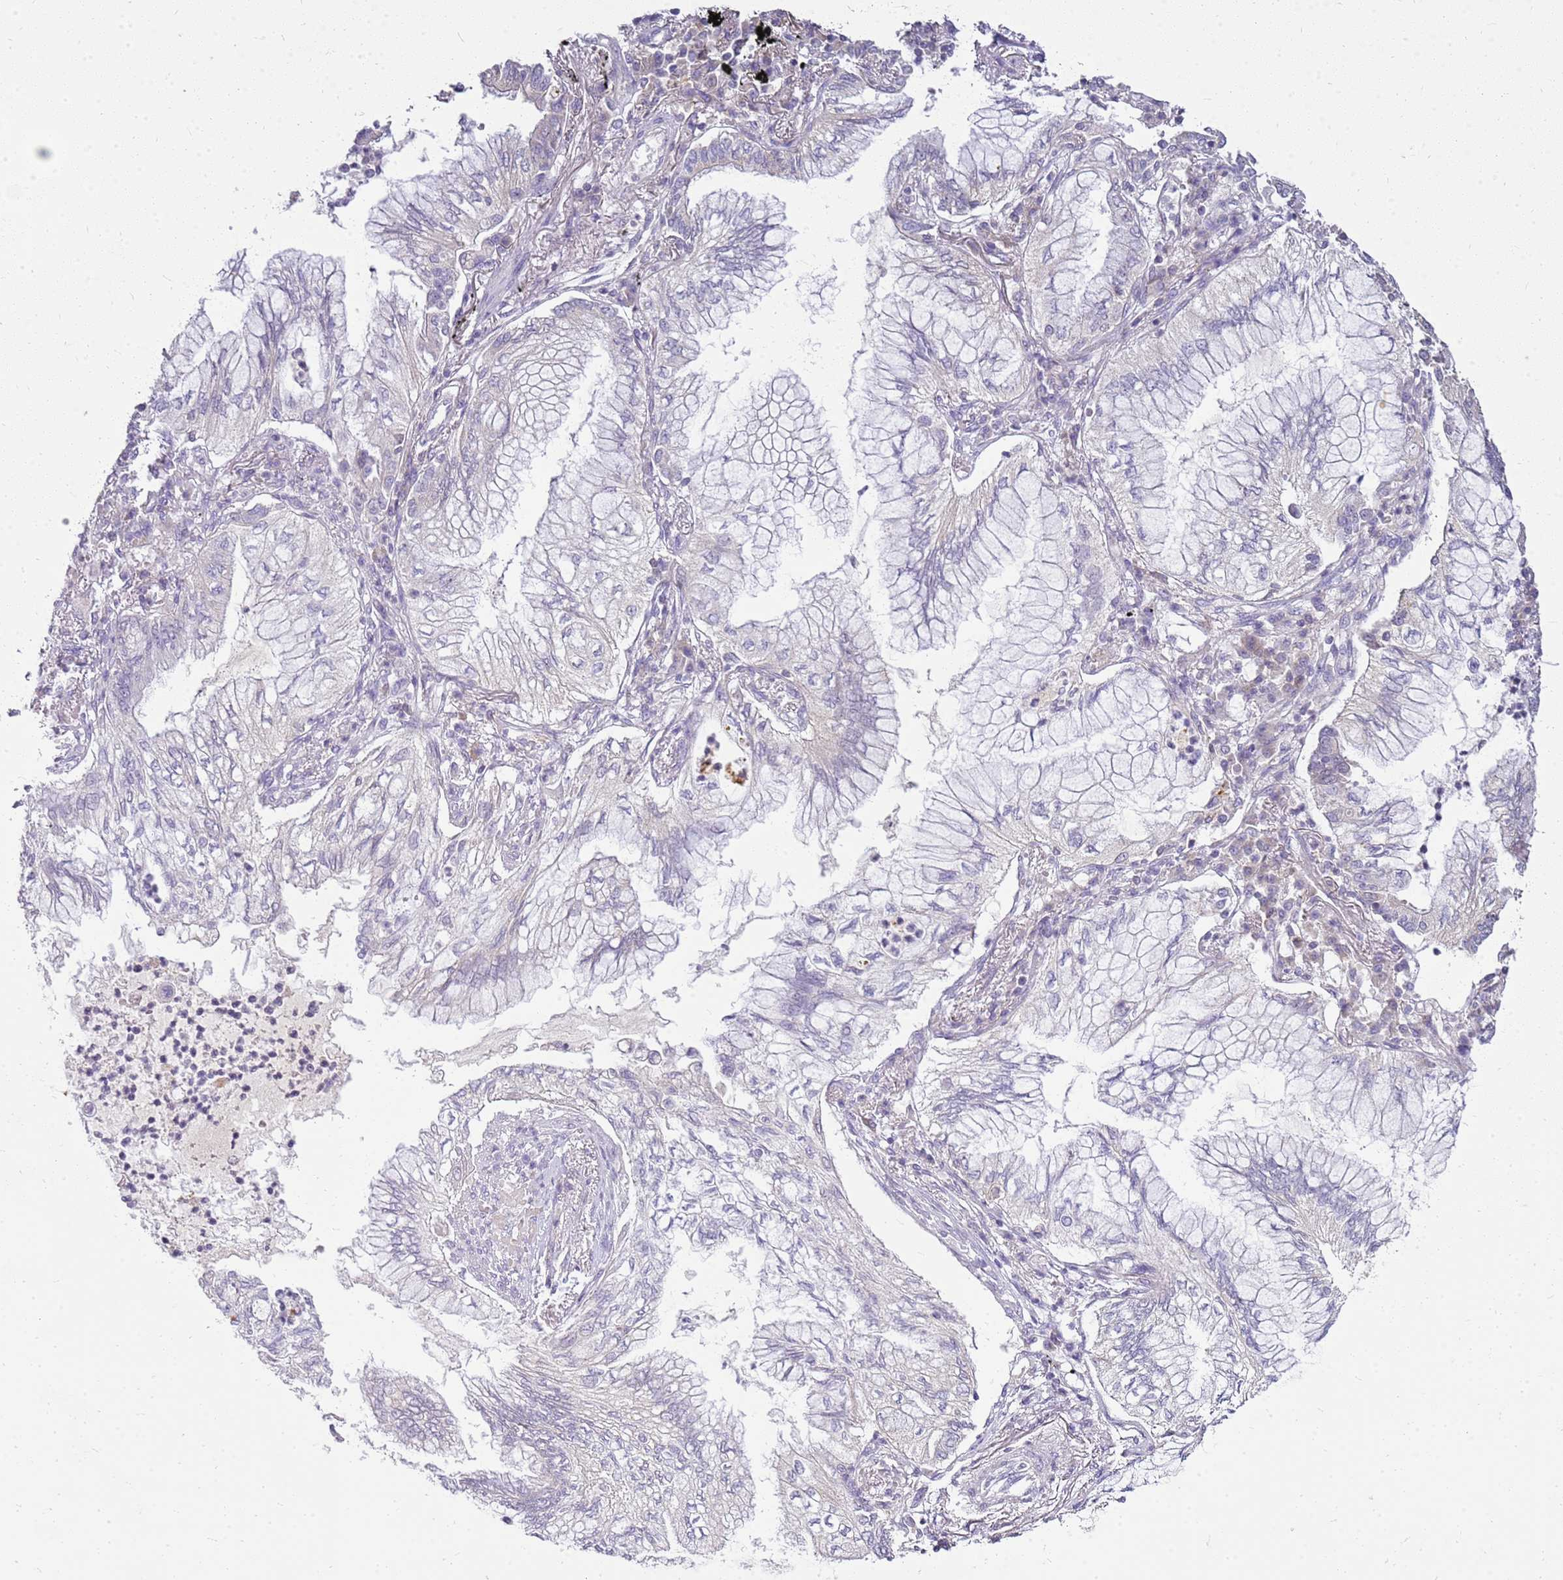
{"staining": {"intensity": "negative", "quantity": "none", "location": "none"}, "tissue": "lung cancer", "cell_type": "Tumor cells", "image_type": "cancer", "snomed": [{"axis": "morphology", "description": "Adenocarcinoma, NOS"}, {"axis": "topography", "description": "Lung"}], "caption": "High magnification brightfield microscopy of adenocarcinoma (lung) stained with DAB (brown) and counterstained with hematoxylin (blue): tumor cells show no significant positivity.", "gene": "FABP2", "patient": {"sex": "female", "age": 70}}